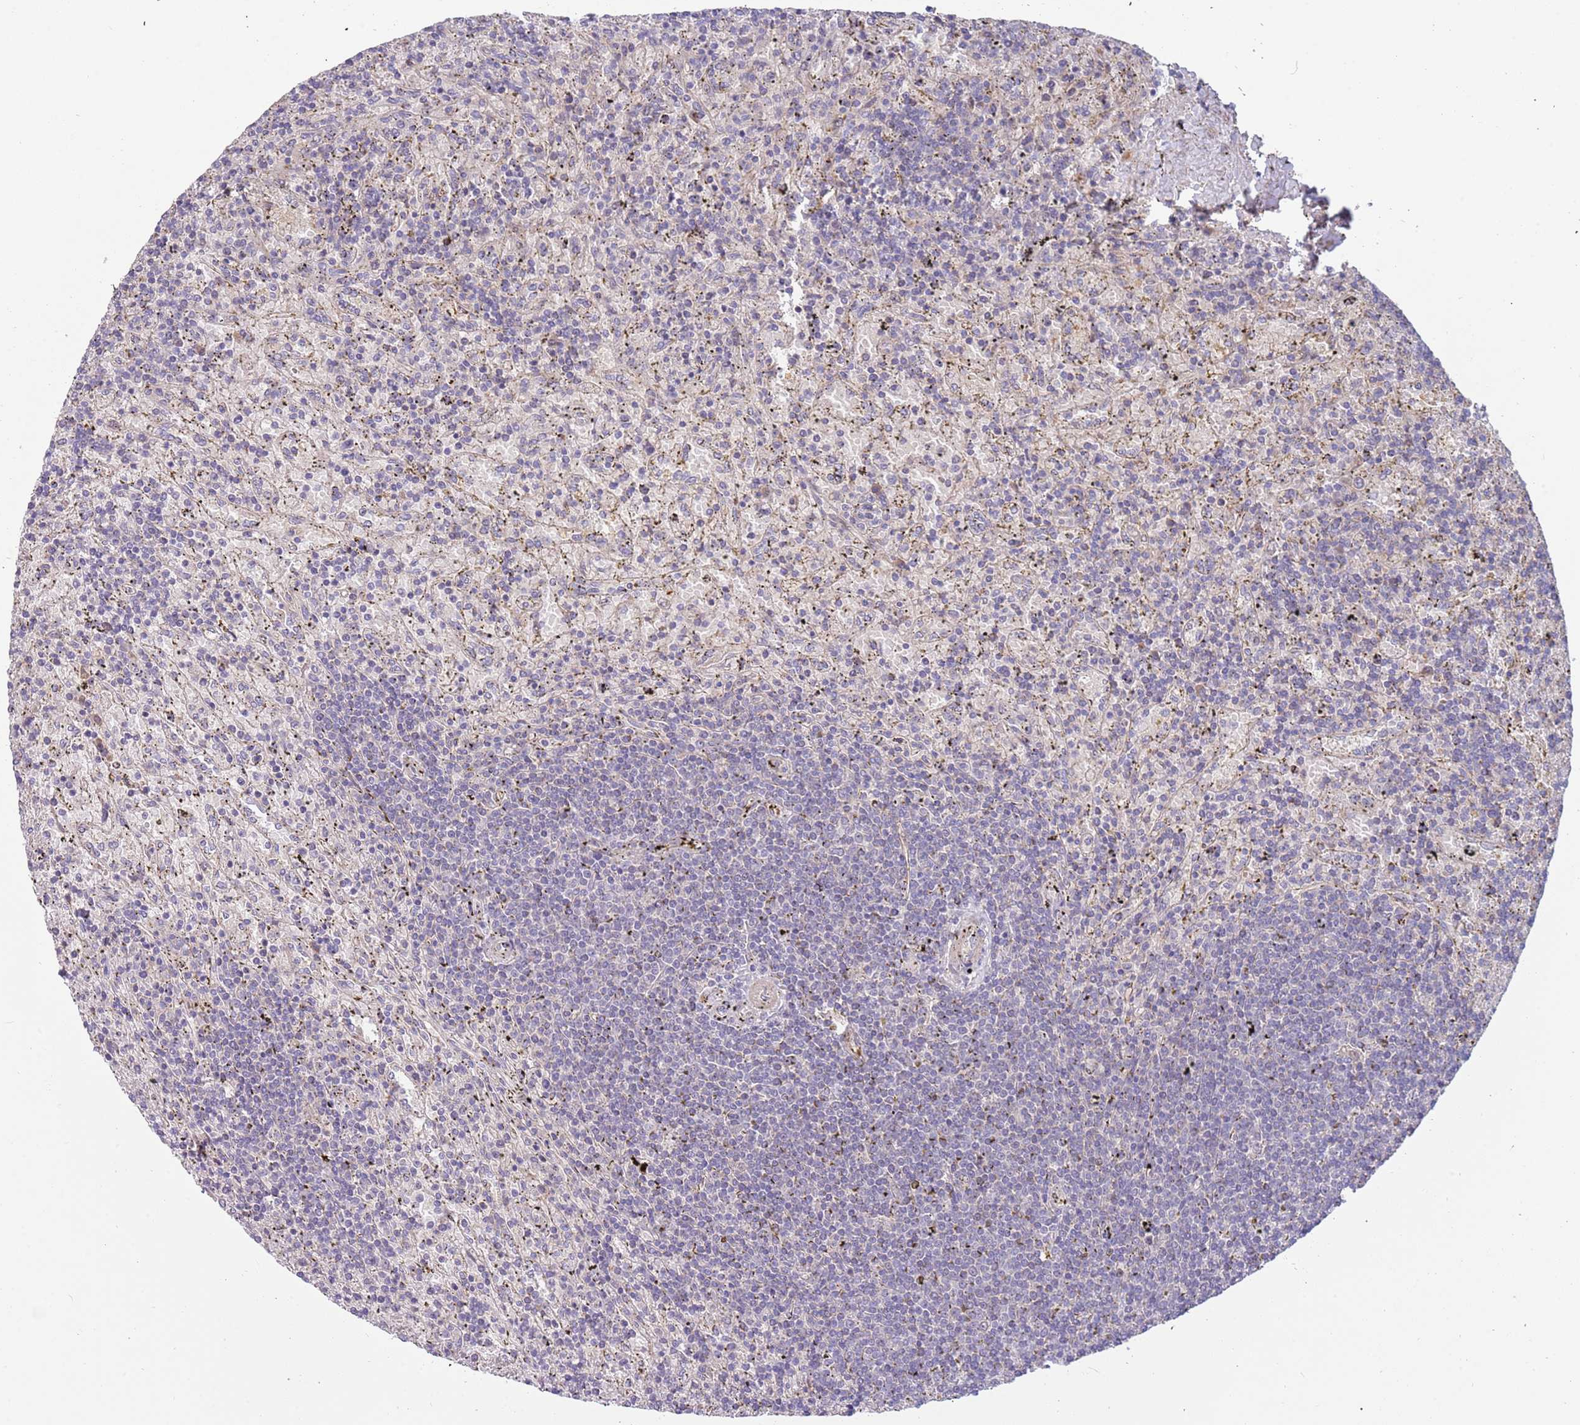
{"staining": {"intensity": "negative", "quantity": "none", "location": "none"}, "tissue": "lymphoma", "cell_type": "Tumor cells", "image_type": "cancer", "snomed": [{"axis": "morphology", "description": "Malignant lymphoma, non-Hodgkin's type, Low grade"}, {"axis": "topography", "description": "Spleen"}], "caption": "Micrograph shows no protein expression in tumor cells of malignant lymphoma, non-Hodgkin's type (low-grade) tissue.", "gene": "TRAPPC6B", "patient": {"sex": "male", "age": 76}}